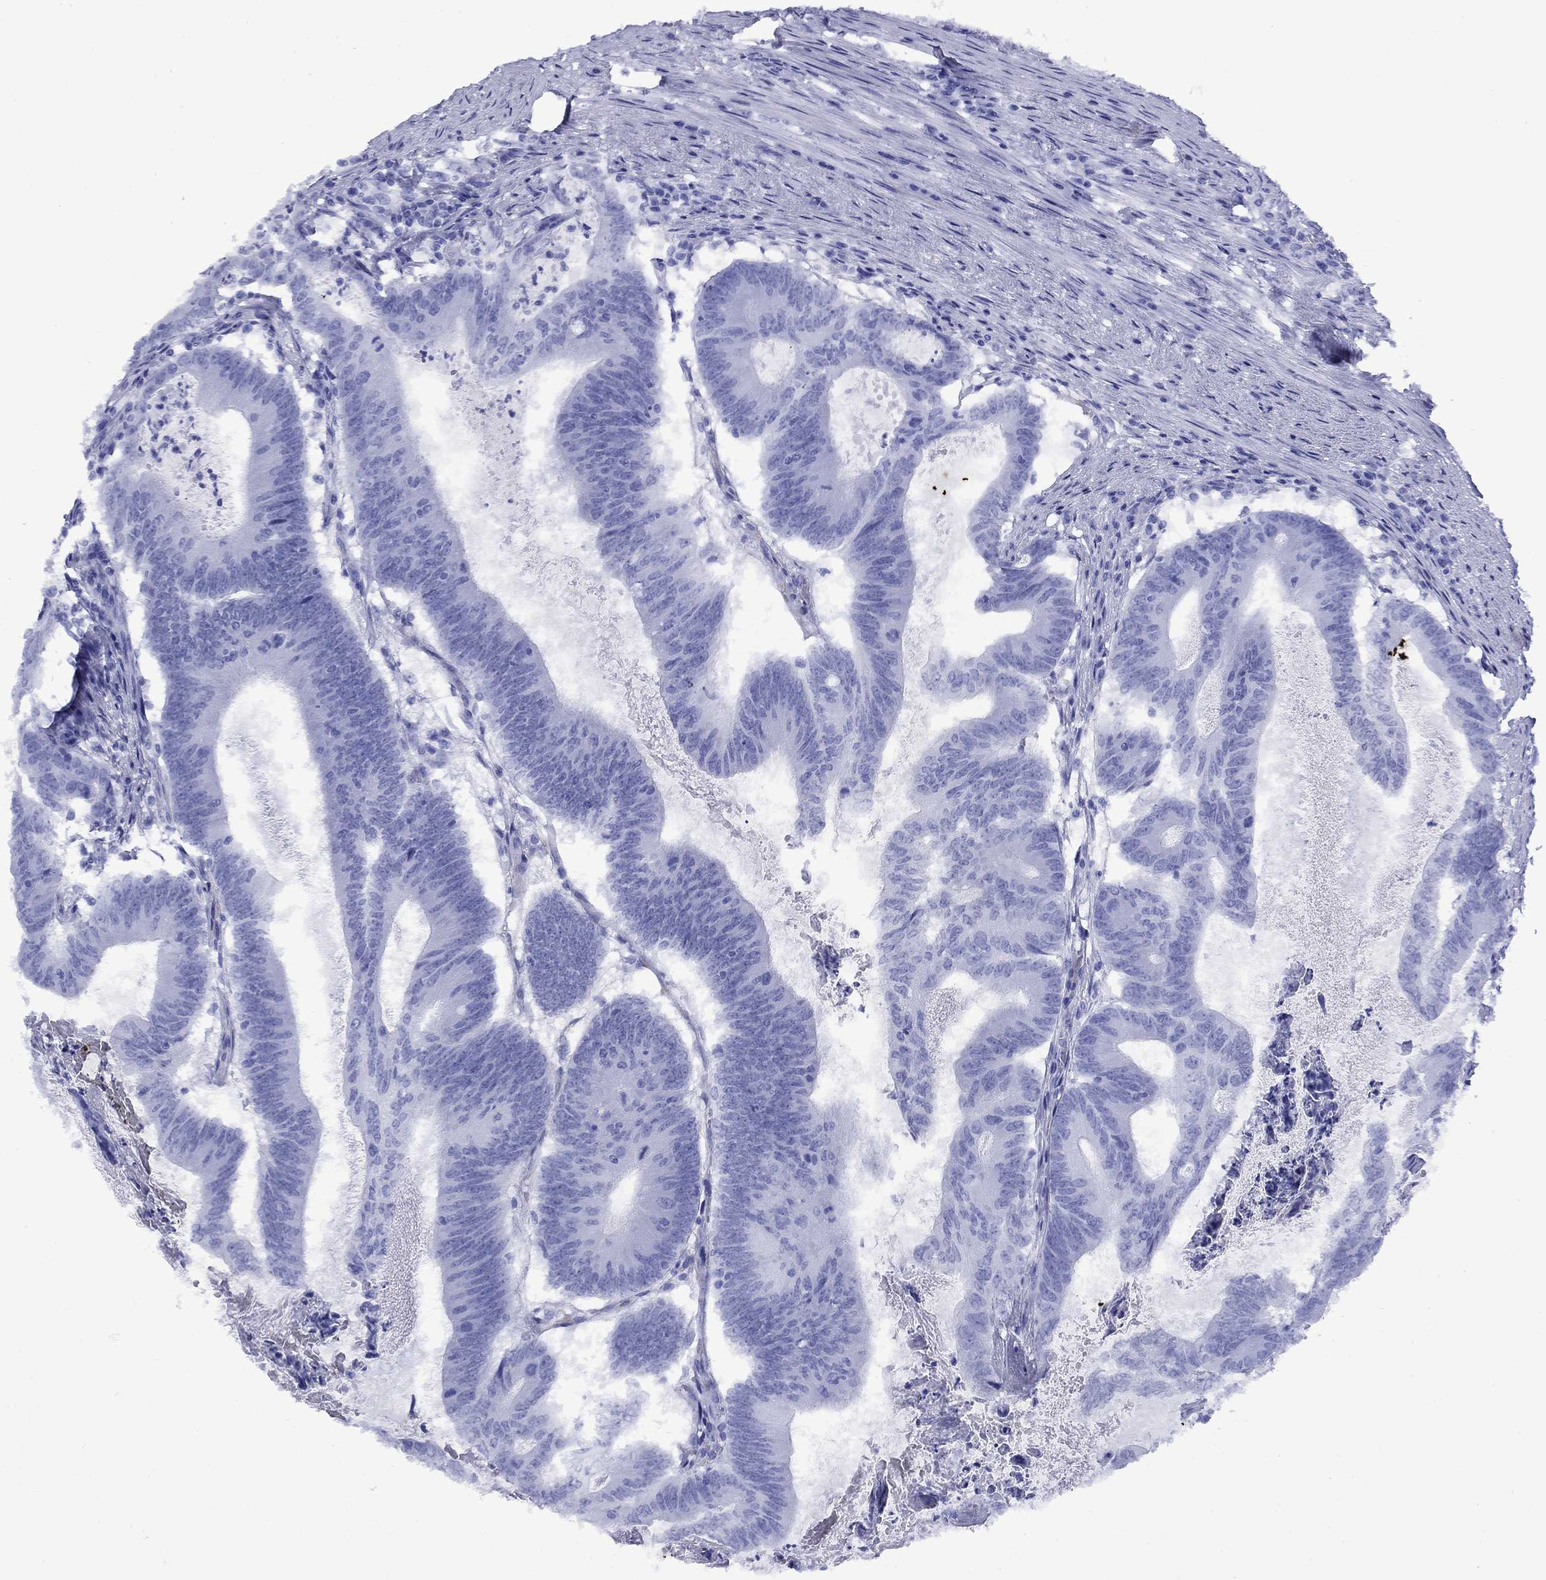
{"staining": {"intensity": "negative", "quantity": "none", "location": "none"}, "tissue": "colorectal cancer", "cell_type": "Tumor cells", "image_type": "cancer", "snomed": [{"axis": "morphology", "description": "Adenocarcinoma, NOS"}, {"axis": "topography", "description": "Colon"}], "caption": "This histopathology image is of colorectal cancer stained with immunohistochemistry (IHC) to label a protein in brown with the nuclei are counter-stained blue. There is no positivity in tumor cells. (DAB (3,3'-diaminobenzidine) immunohistochemistry with hematoxylin counter stain).", "gene": "ROM1", "patient": {"sex": "female", "age": 70}}